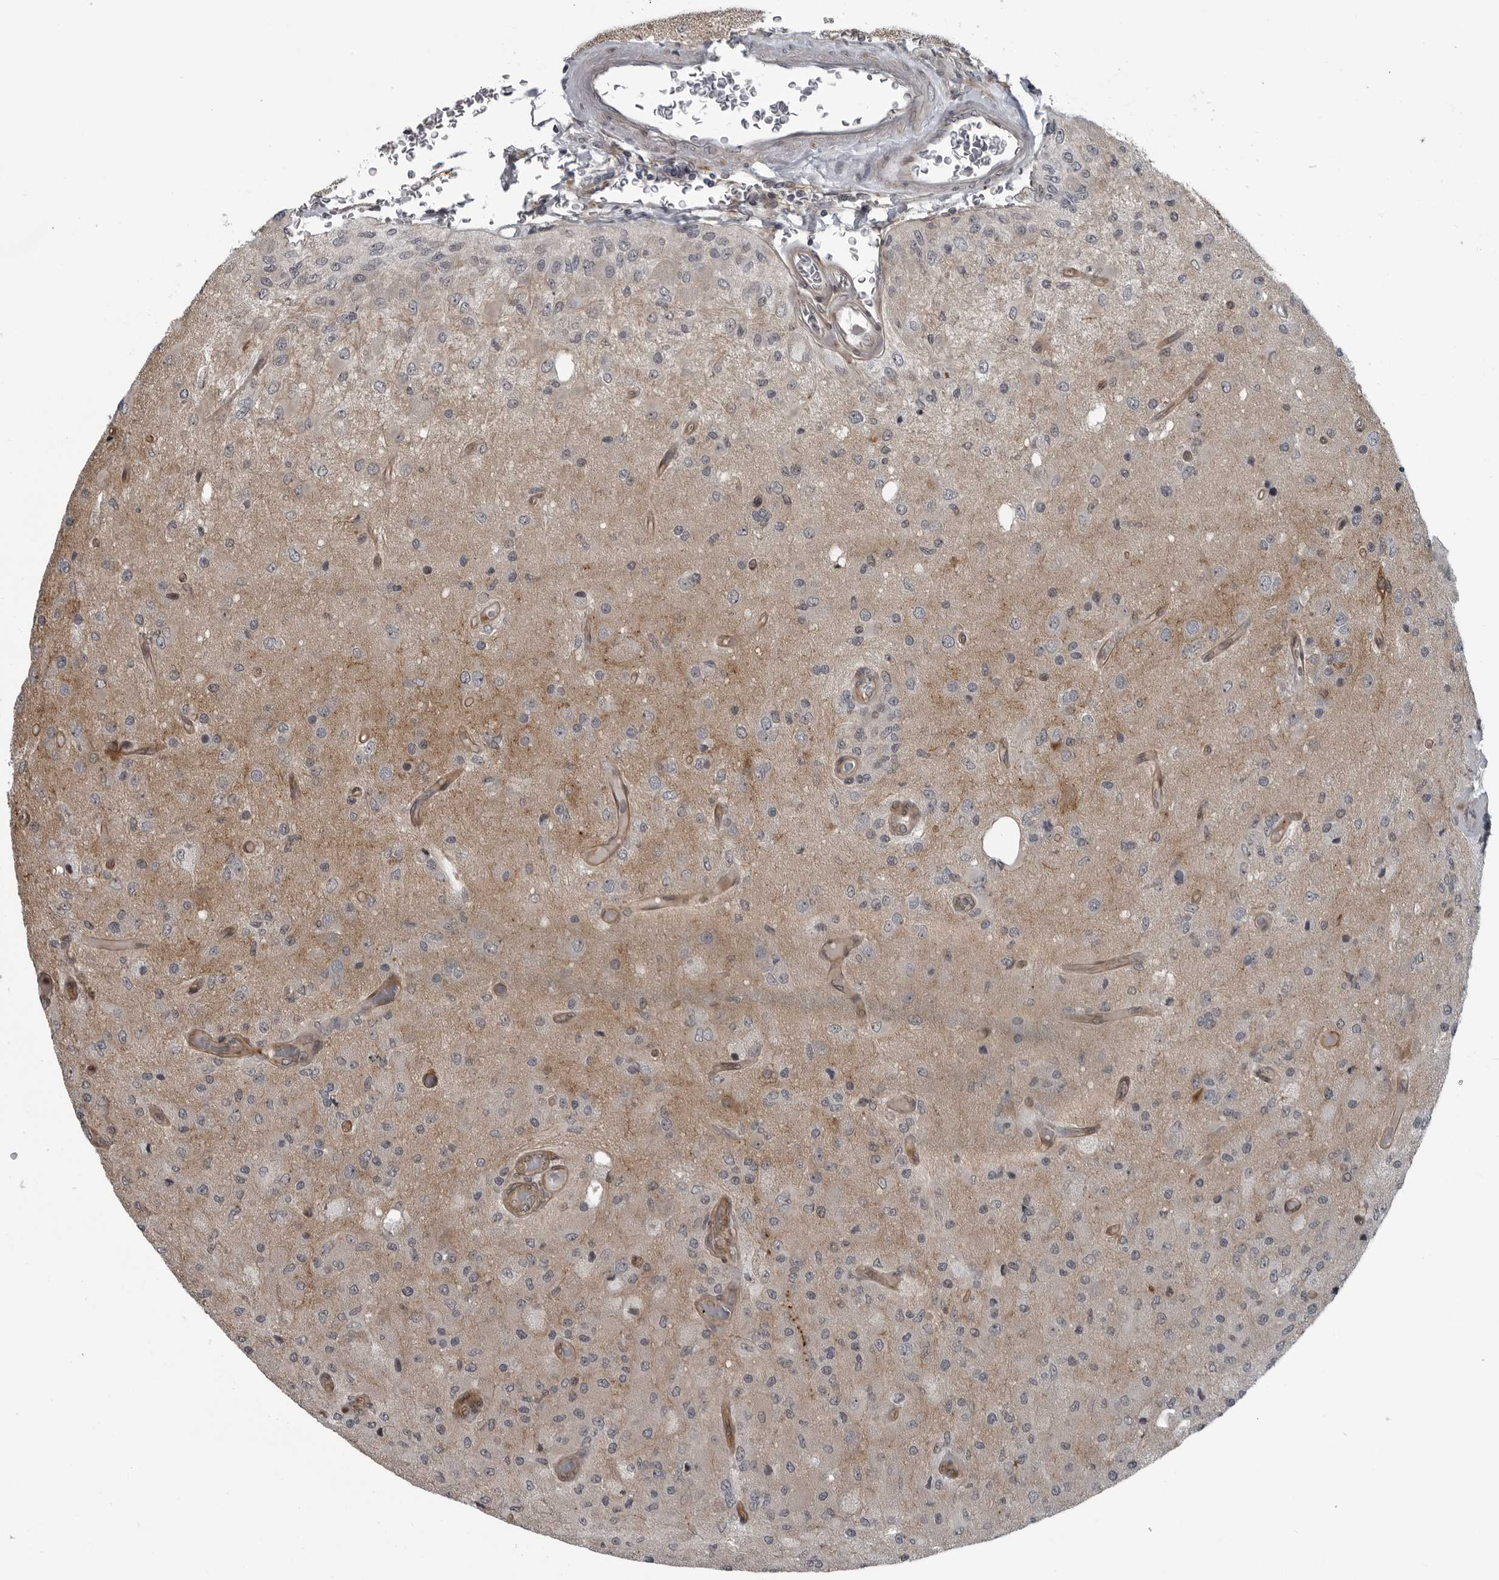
{"staining": {"intensity": "negative", "quantity": "none", "location": "none"}, "tissue": "glioma", "cell_type": "Tumor cells", "image_type": "cancer", "snomed": [{"axis": "morphology", "description": "Normal tissue, NOS"}, {"axis": "morphology", "description": "Glioma, malignant, High grade"}, {"axis": "topography", "description": "Cerebral cortex"}], "caption": "Photomicrograph shows no protein staining in tumor cells of malignant high-grade glioma tissue.", "gene": "FAM102B", "patient": {"sex": "male", "age": 77}}